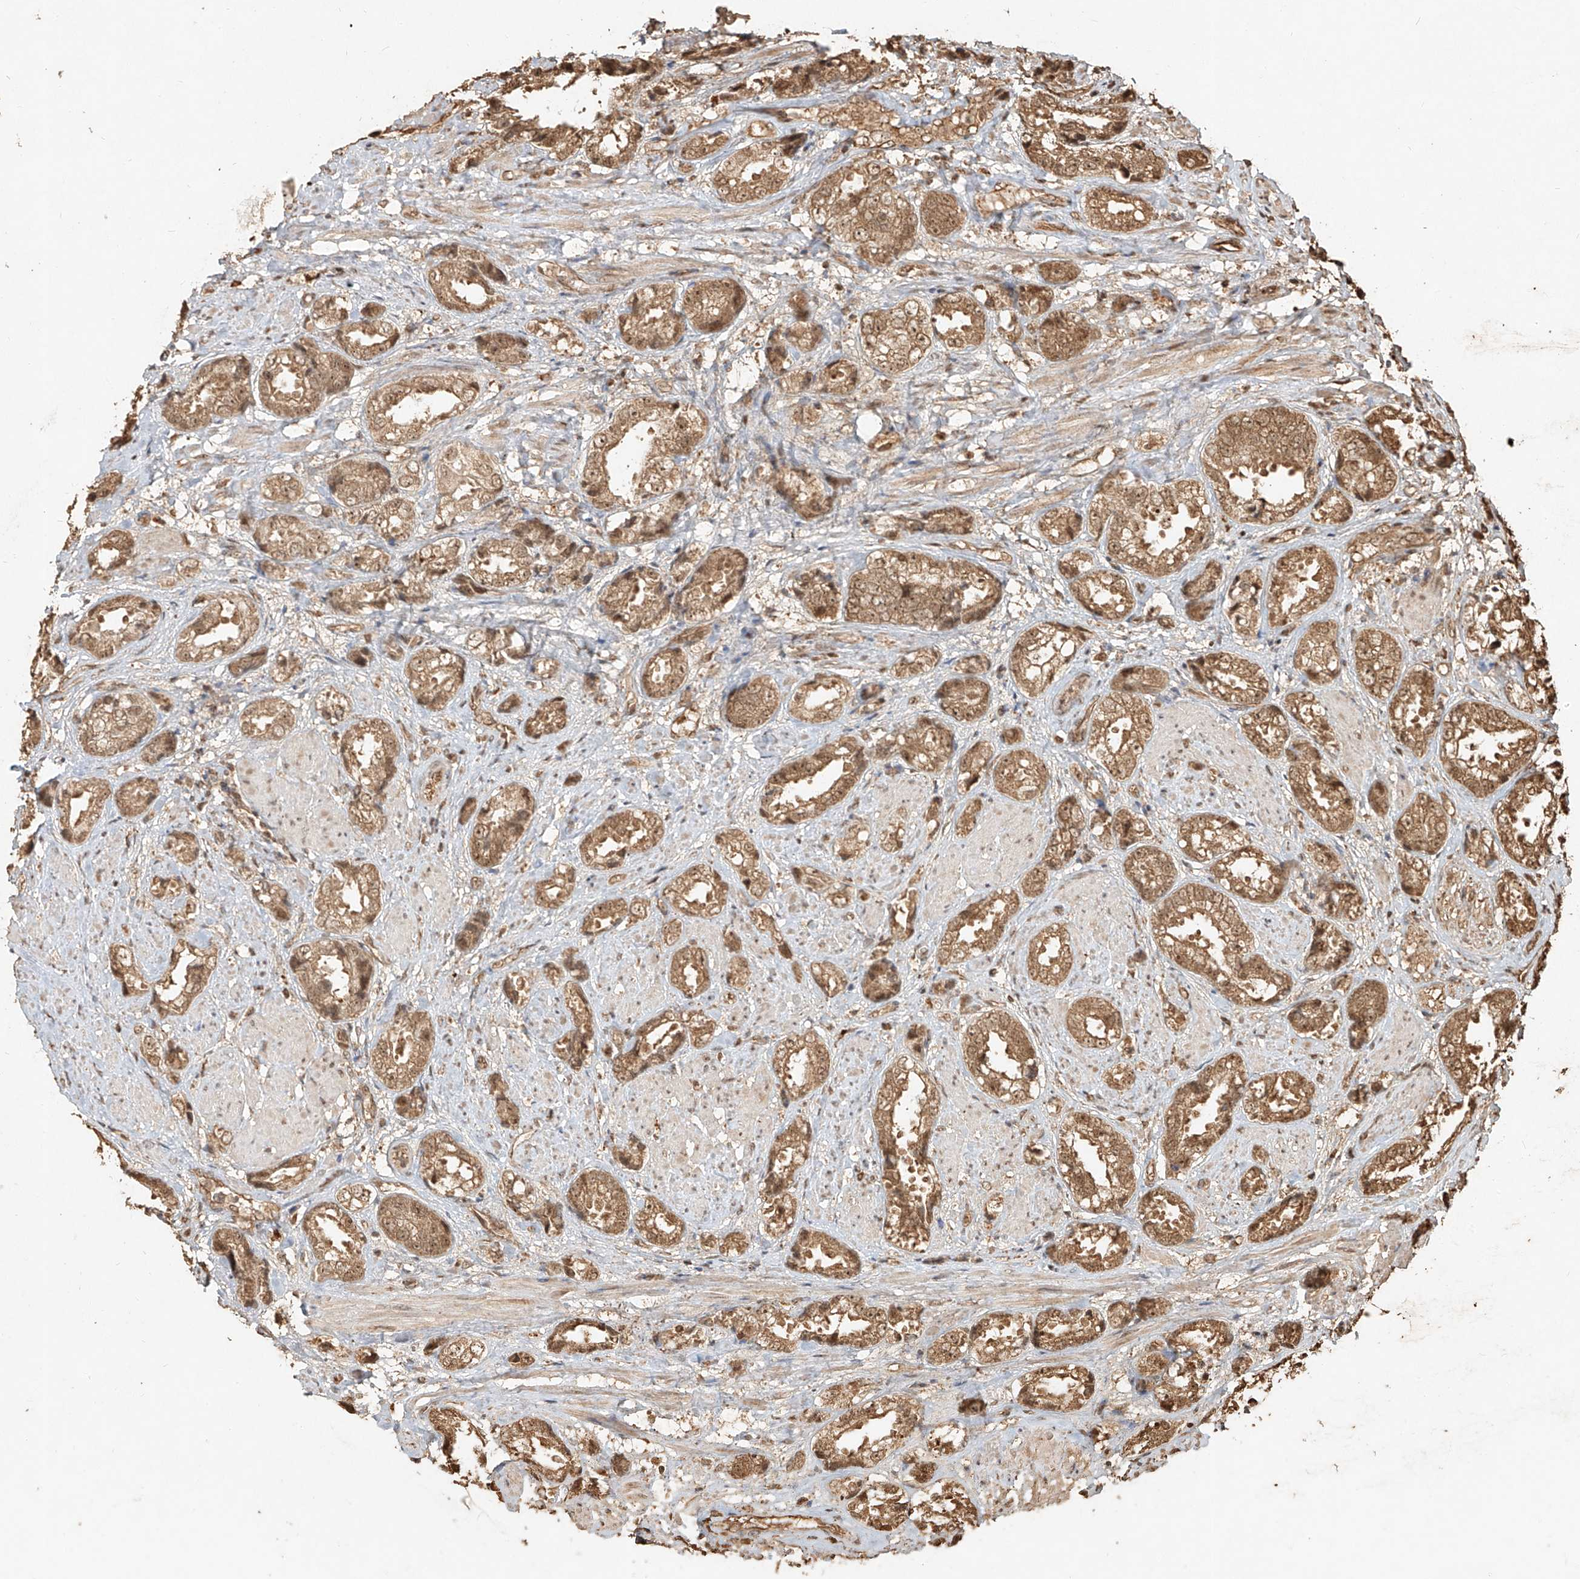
{"staining": {"intensity": "moderate", "quantity": ">75%", "location": "cytoplasmic/membranous,nuclear"}, "tissue": "prostate cancer", "cell_type": "Tumor cells", "image_type": "cancer", "snomed": [{"axis": "morphology", "description": "Adenocarcinoma, High grade"}, {"axis": "topography", "description": "Prostate"}], "caption": "A brown stain shows moderate cytoplasmic/membranous and nuclear positivity of a protein in human prostate cancer (high-grade adenocarcinoma) tumor cells. (DAB (3,3'-diaminobenzidine) IHC, brown staining for protein, blue staining for nuclei).", "gene": "UBE2K", "patient": {"sex": "male", "age": 61}}